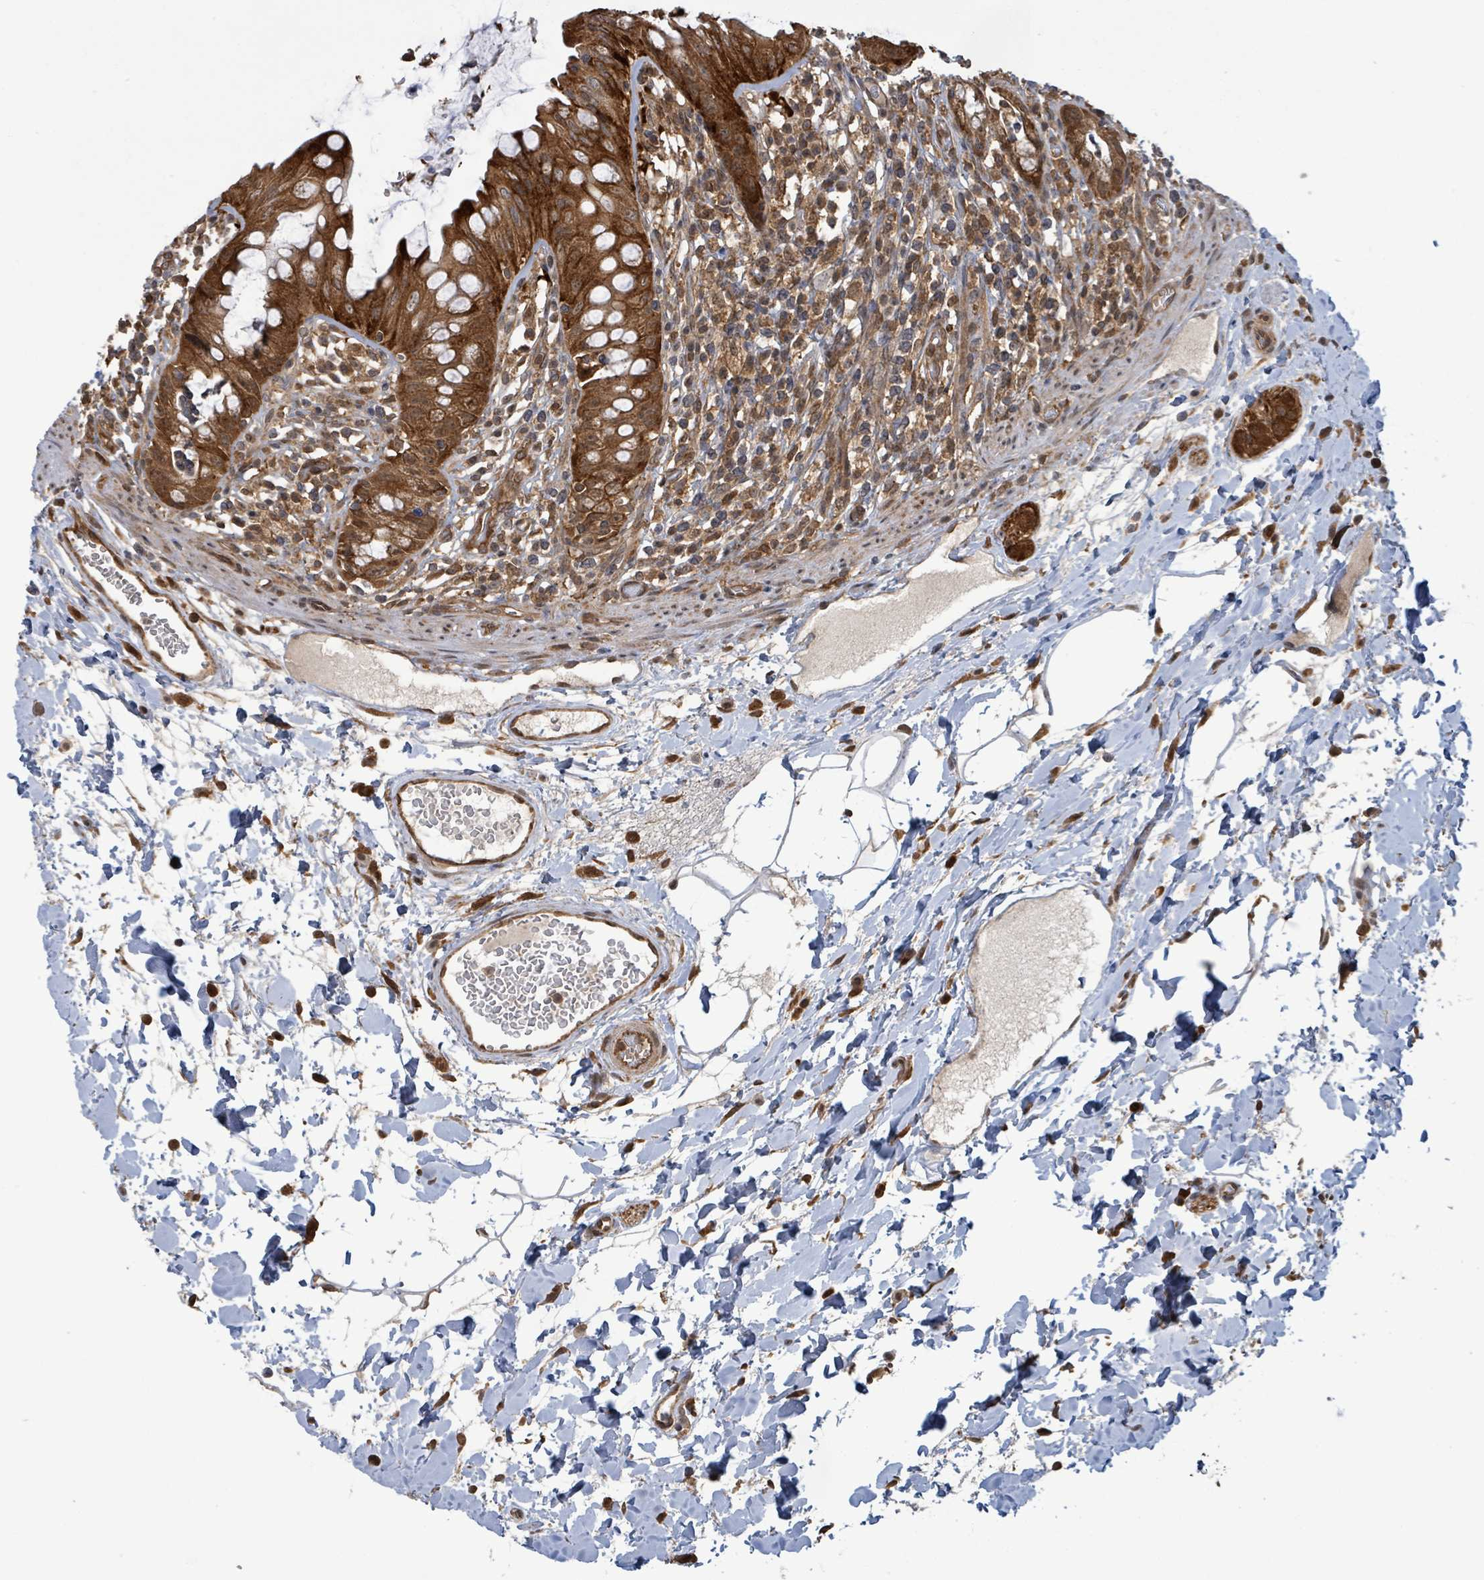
{"staining": {"intensity": "strong", "quantity": ">75%", "location": "cytoplasmic/membranous,nuclear"}, "tissue": "rectum", "cell_type": "Glandular cells", "image_type": "normal", "snomed": [{"axis": "morphology", "description": "Normal tissue, NOS"}, {"axis": "topography", "description": "Rectum"}], "caption": "This micrograph displays IHC staining of normal human rectum, with high strong cytoplasmic/membranous,nuclear expression in approximately >75% of glandular cells.", "gene": "ENSG00000256500", "patient": {"sex": "female", "age": 57}}